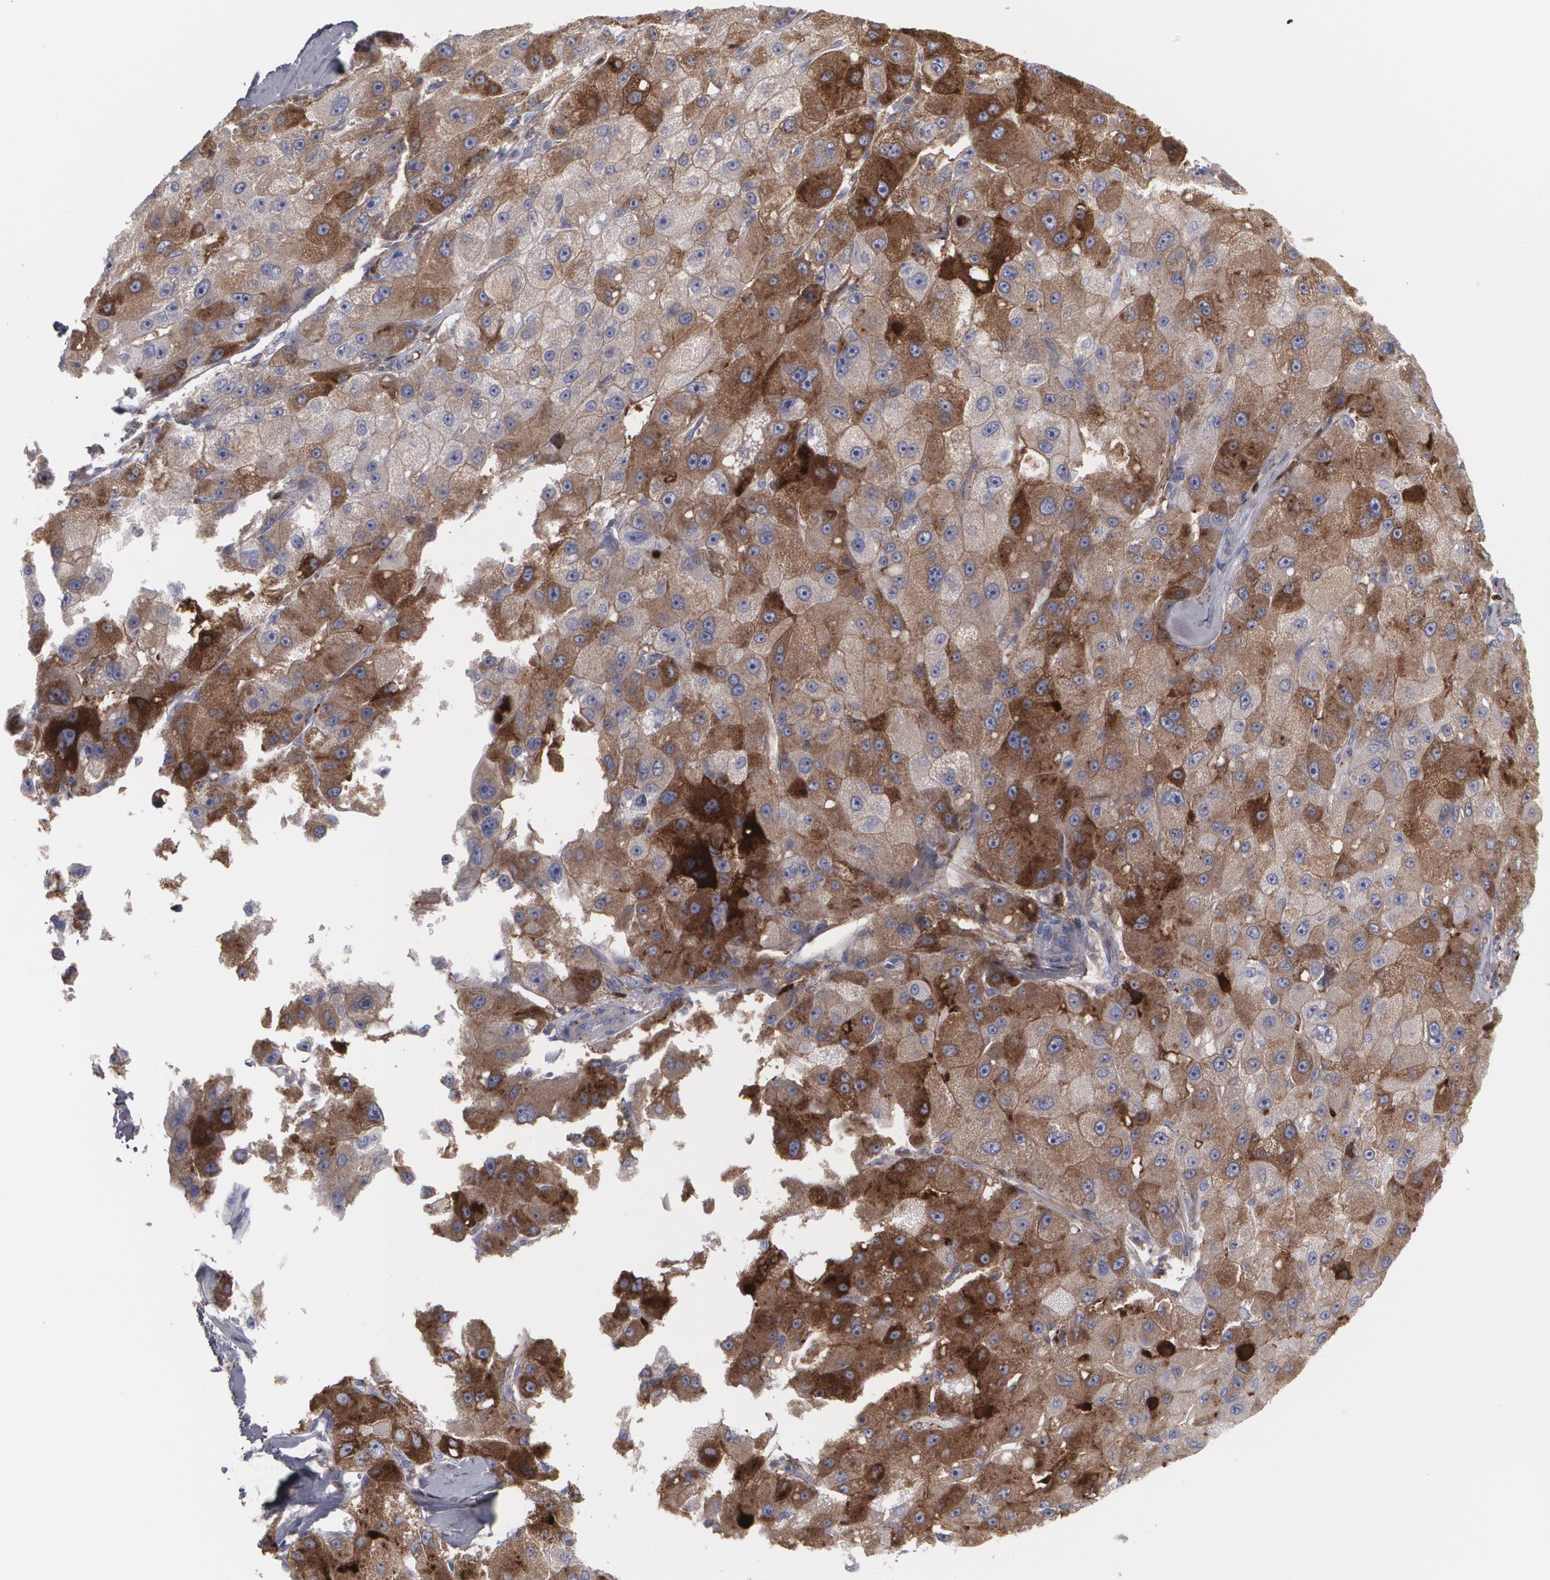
{"staining": {"intensity": "moderate", "quantity": "25%-75%", "location": "cytoplasmic/membranous"}, "tissue": "liver cancer", "cell_type": "Tumor cells", "image_type": "cancer", "snomed": [{"axis": "morphology", "description": "Carcinoma, Hepatocellular, NOS"}, {"axis": "topography", "description": "Liver"}], "caption": "Brown immunohistochemical staining in liver cancer (hepatocellular carcinoma) exhibits moderate cytoplasmic/membranous staining in approximately 25%-75% of tumor cells. The protein is shown in brown color, while the nuclei are stained blue.", "gene": "LRG1", "patient": {"sex": "male", "age": 80}}